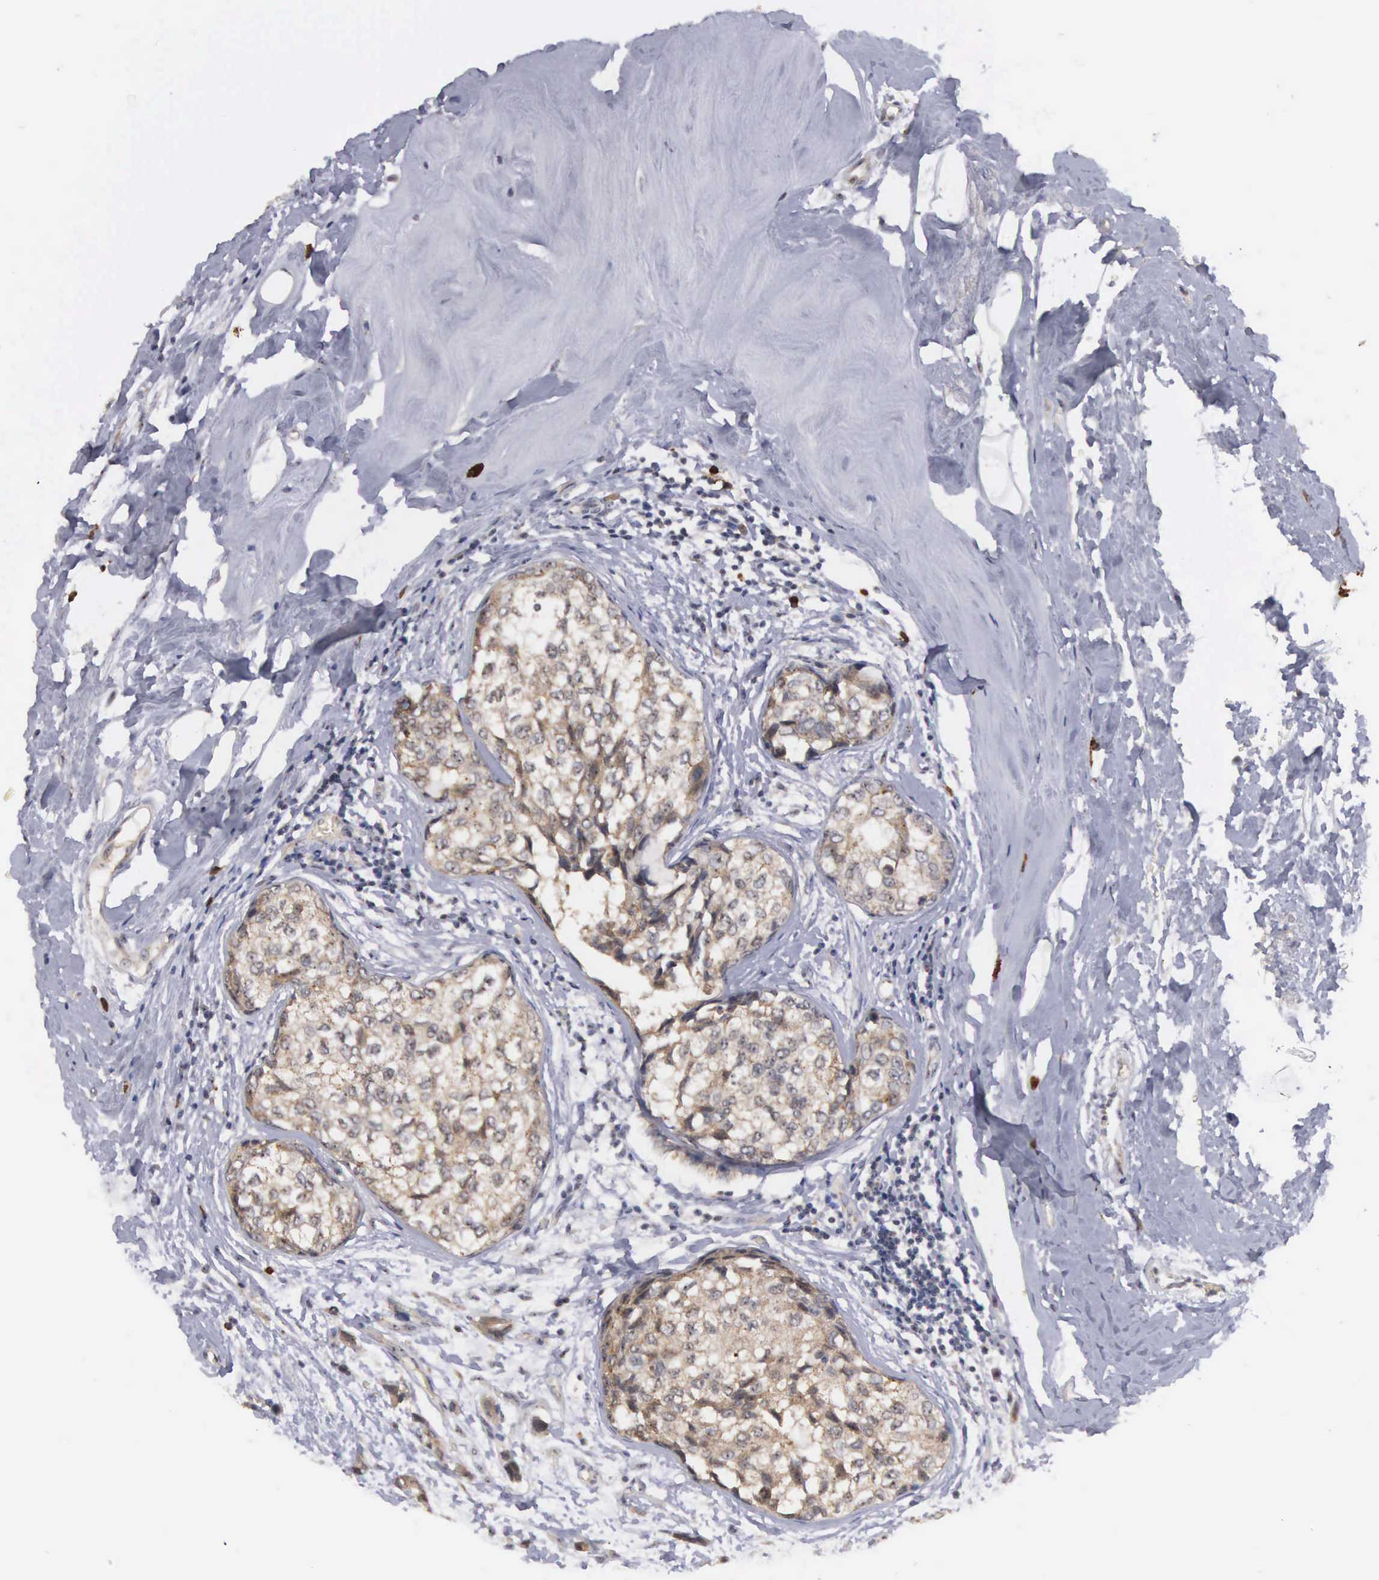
{"staining": {"intensity": "moderate", "quantity": ">75%", "location": "cytoplasmic/membranous"}, "tissue": "breast cancer", "cell_type": "Tumor cells", "image_type": "cancer", "snomed": [{"axis": "morphology", "description": "Duct carcinoma"}, {"axis": "topography", "description": "Breast"}], "caption": "Human breast cancer (invasive ductal carcinoma) stained with a brown dye displays moderate cytoplasmic/membranous positive positivity in about >75% of tumor cells.", "gene": "AMN", "patient": {"sex": "female", "age": 69}}